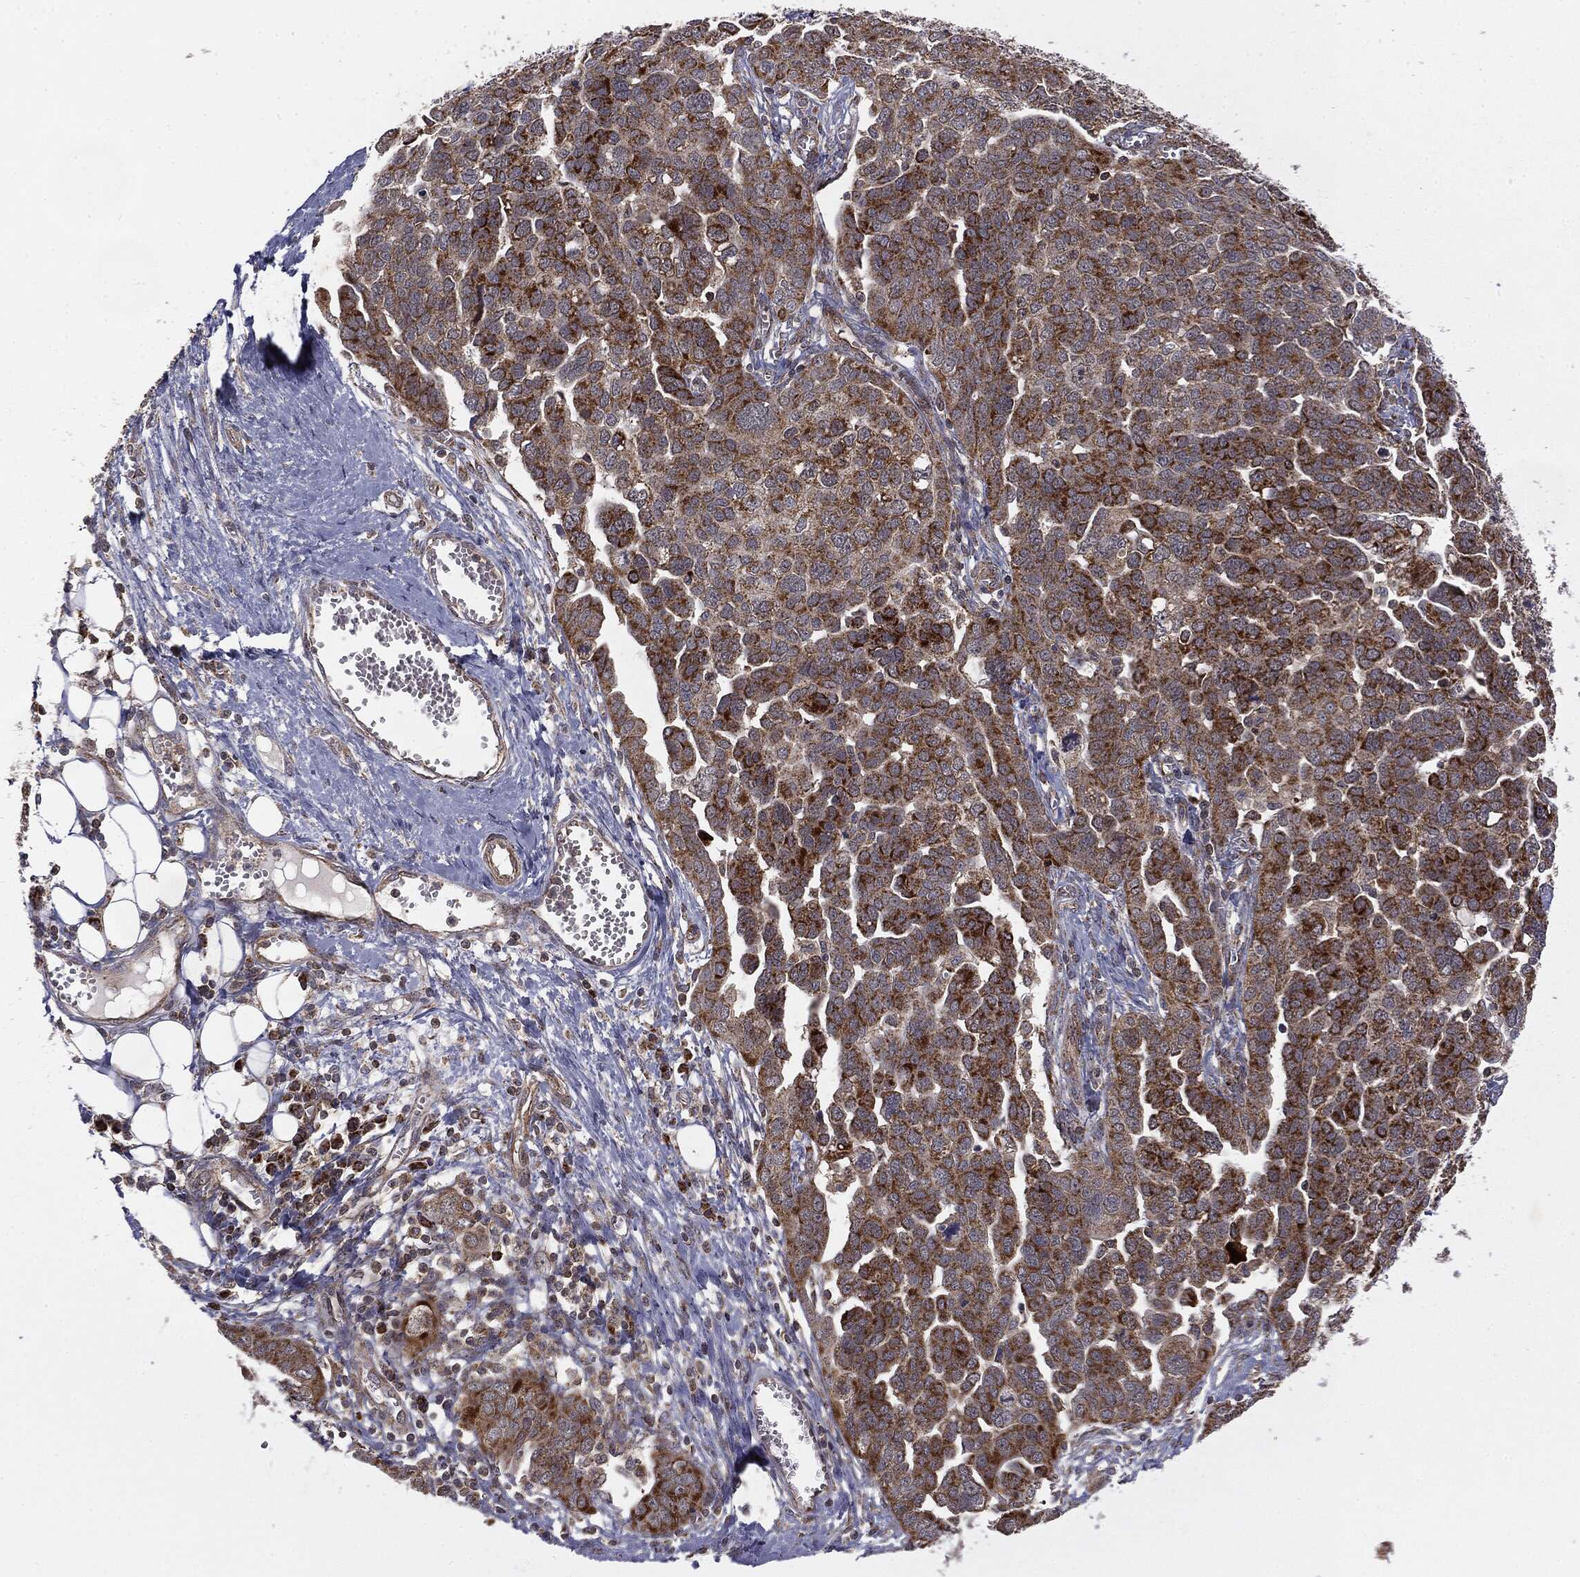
{"staining": {"intensity": "strong", "quantity": ">75%", "location": "cytoplasmic/membranous"}, "tissue": "ovarian cancer", "cell_type": "Tumor cells", "image_type": "cancer", "snomed": [{"axis": "morphology", "description": "Cystadenocarcinoma, serous, NOS"}, {"axis": "topography", "description": "Ovary"}], "caption": "Ovarian cancer stained with a brown dye displays strong cytoplasmic/membranous positive staining in about >75% of tumor cells.", "gene": "MTOR", "patient": {"sex": "female", "age": 59}}